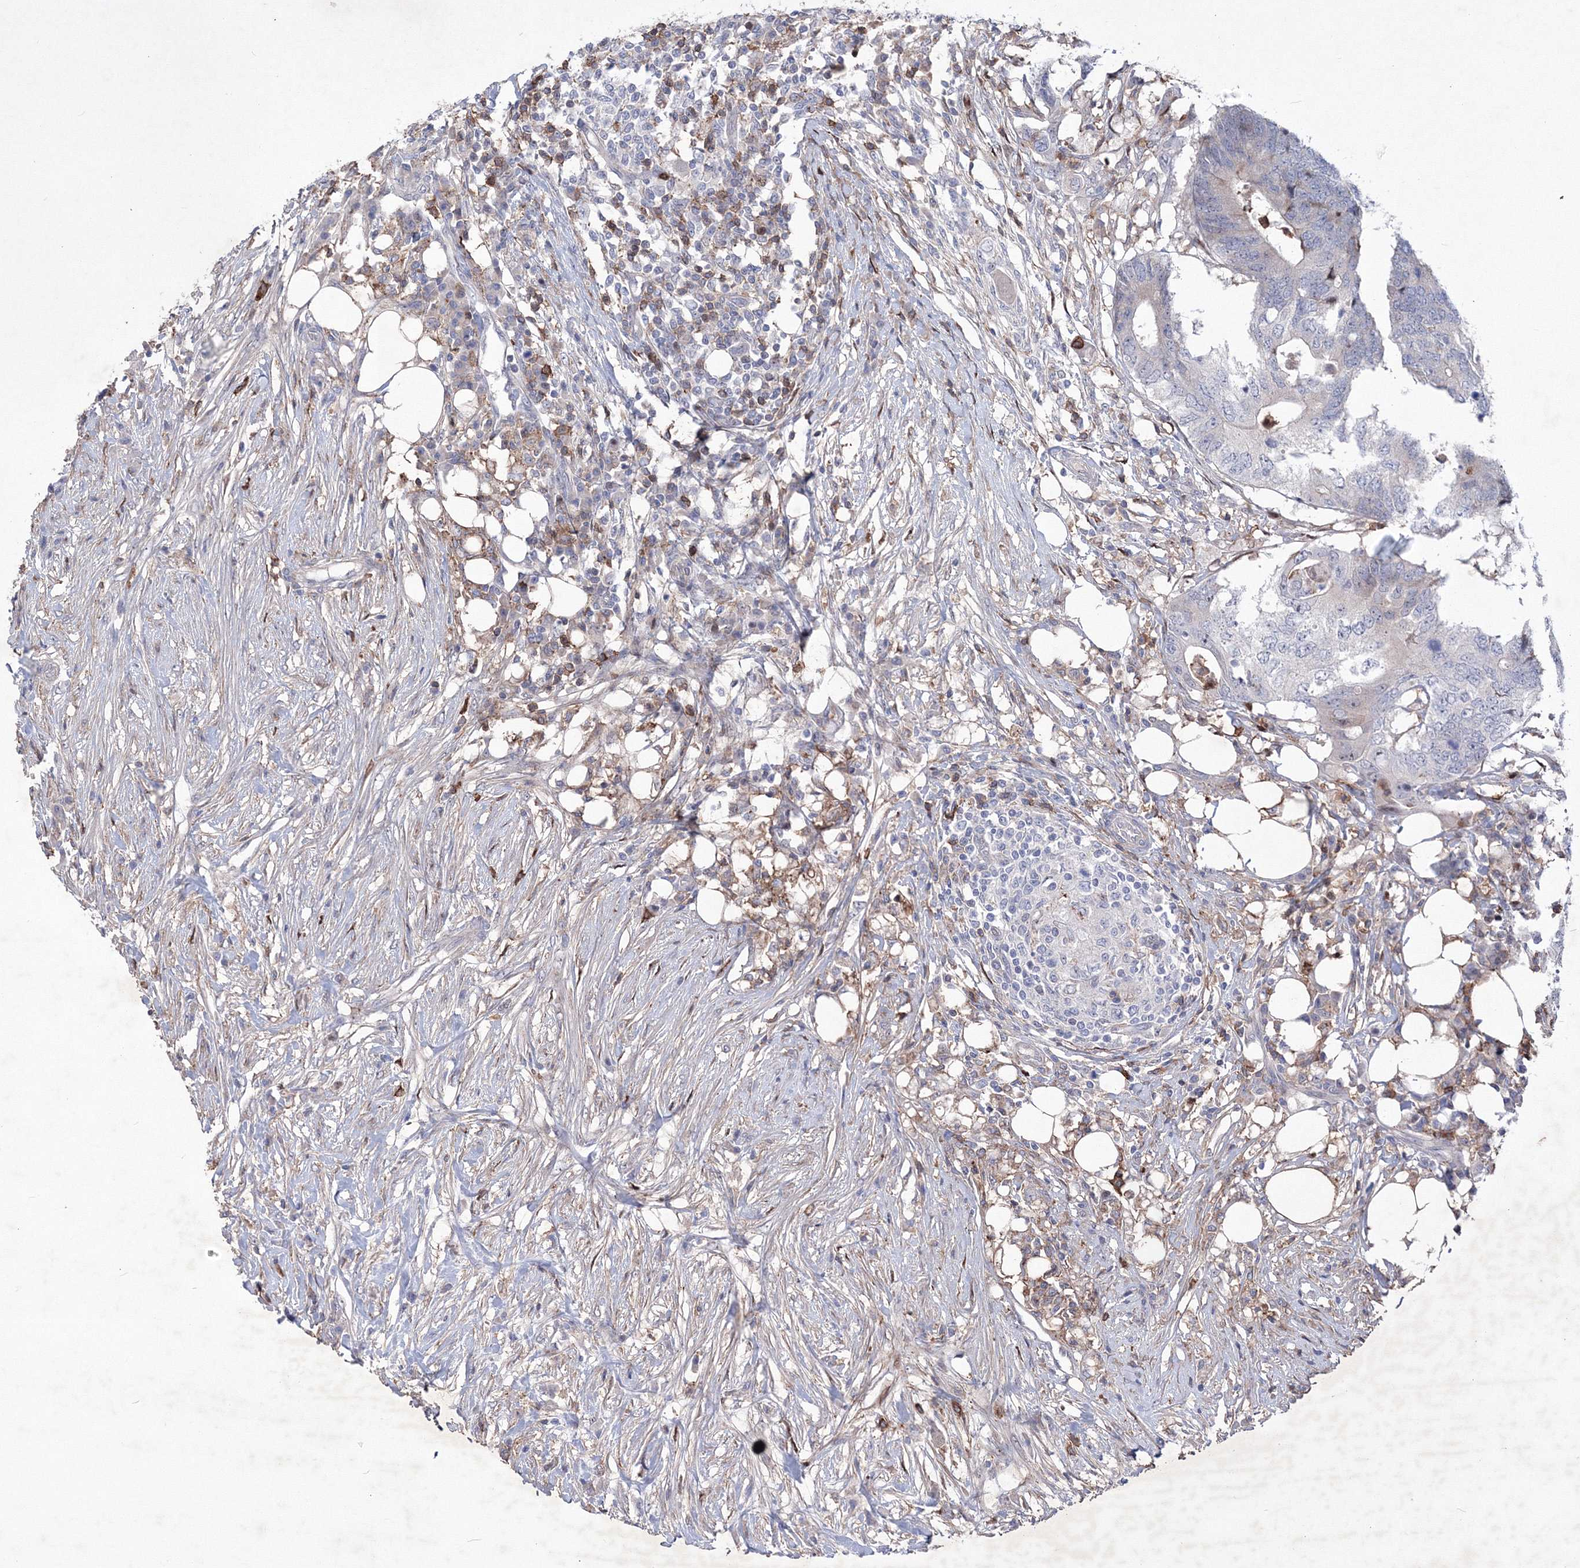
{"staining": {"intensity": "negative", "quantity": "none", "location": "none"}, "tissue": "colorectal cancer", "cell_type": "Tumor cells", "image_type": "cancer", "snomed": [{"axis": "morphology", "description": "Adenocarcinoma, NOS"}, {"axis": "topography", "description": "Colon"}], "caption": "The histopathology image displays no staining of tumor cells in colorectal adenocarcinoma.", "gene": "RNPEPL1", "patient": {"sex": "male", "age": 71}}